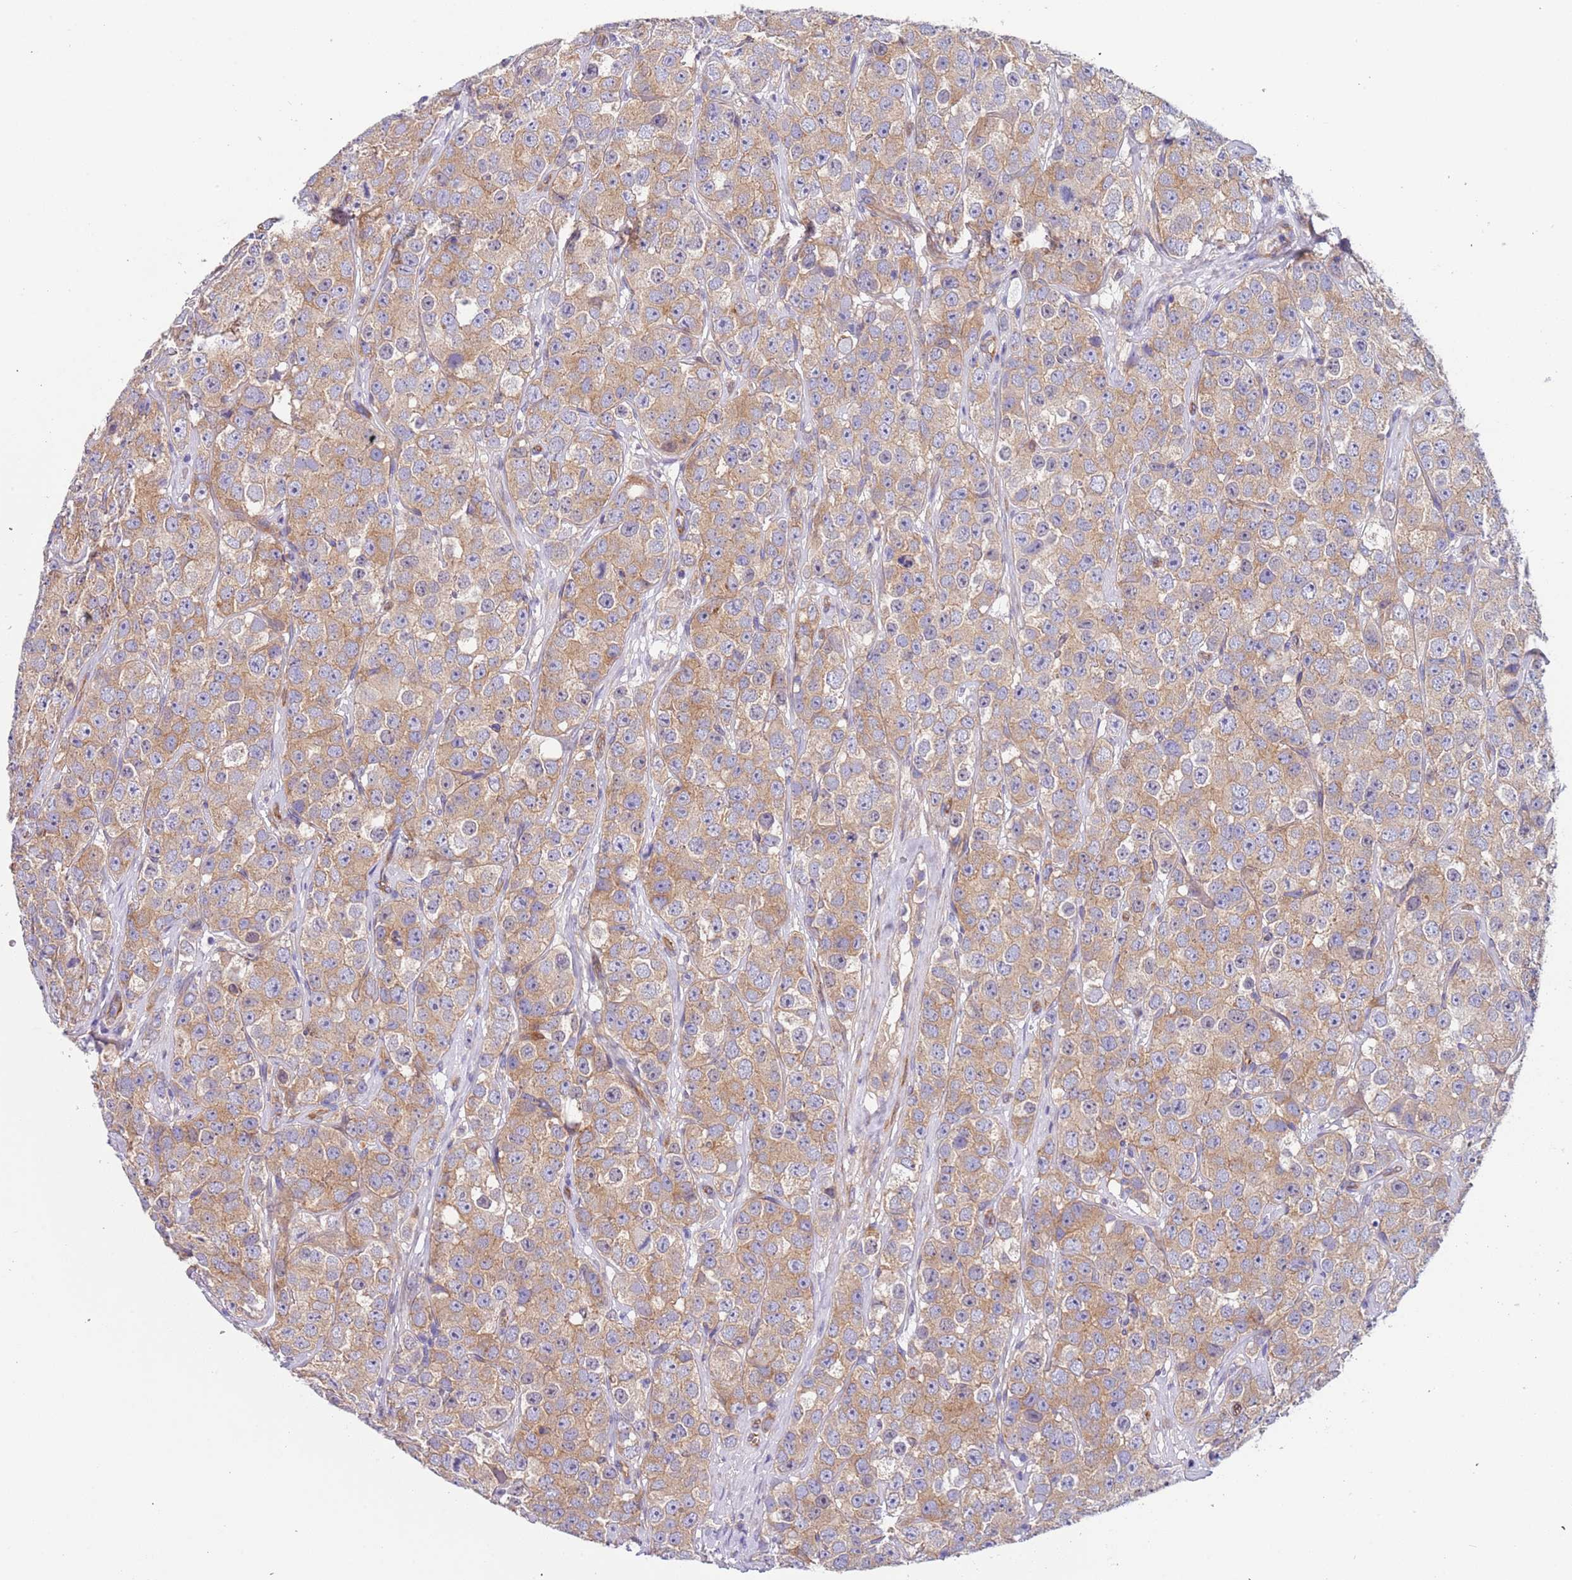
{"staining": {"intensity": "weak", "quantity": ">75%", "location": "cytoplasmic/membranous"}, "tissue": "testis cancer", "cell_type": "Tumor cells", "image_type": "cancer", "snomed": [{"axis": "morphology", "description": "Seminoma, NOS"}, {"axis": "topography", "description": "Testis"}], "caption": "This photomicrograph reveals IHC staining of testis cancer (seminoma), with low weak cytoplasmic/membranous positivity in approximately >75% of tumor cells.", "gene": "LAMB4", "patient": {"sex": "male", "age": 28}}